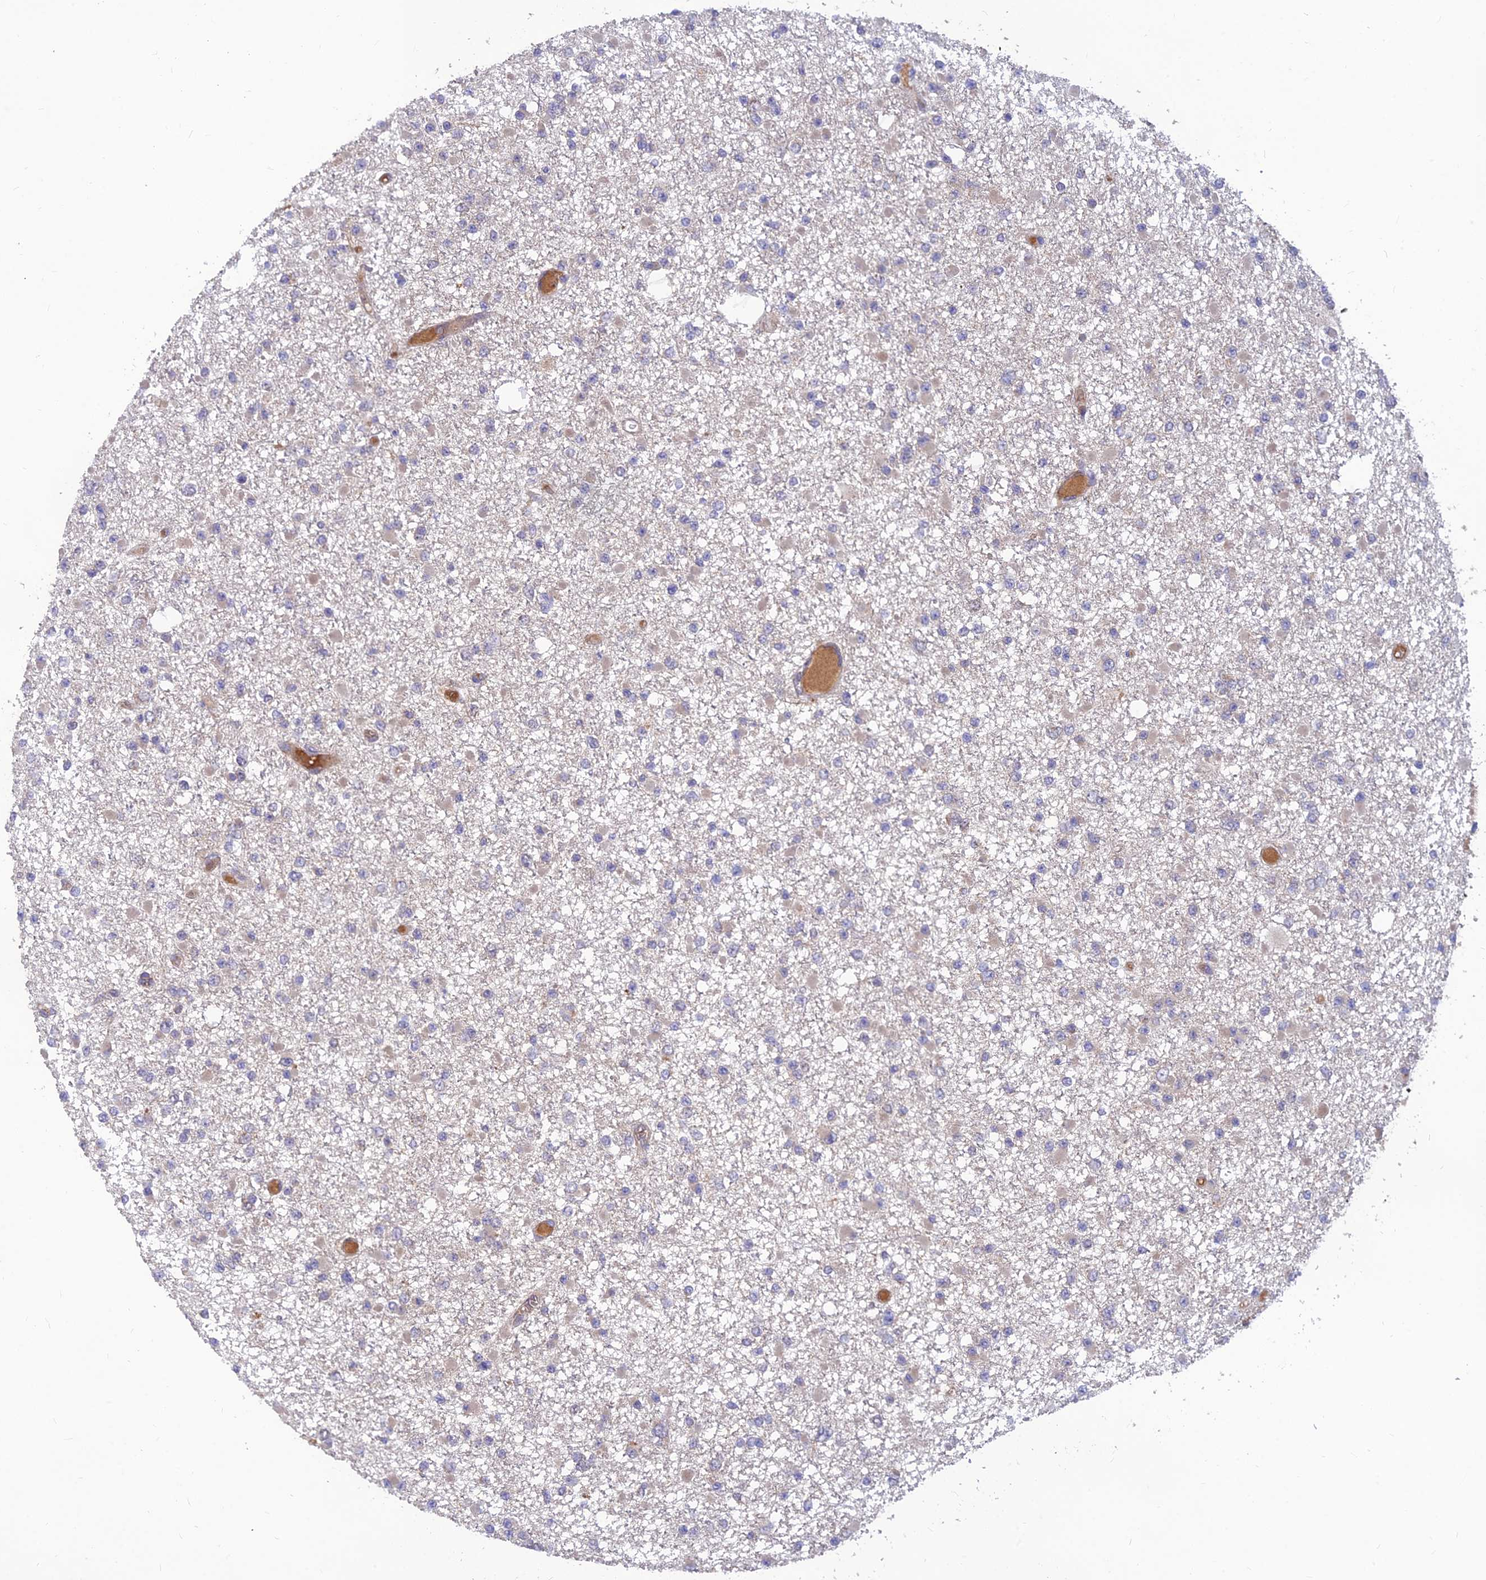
{"staining": {"intensity": "negative", "quantity": "none", "location": "none"}, "tissue": "glioma", "cell_type": "Tumor cells", "image_type": "cancer", "snomed": [{"axis": "morphology", "description": "Glioma, malignant, Low grade"}, {"axis": "topography", "description": "Brain"}], "caption": "IHC micrograph of glioma stained for a protein (brown), which demonstrates no expression in tumor cells. (IHC, brightfield microscopy, high magnification).", "gene": "FAM151B", "patient": {"sex": "female", "age": 22}}